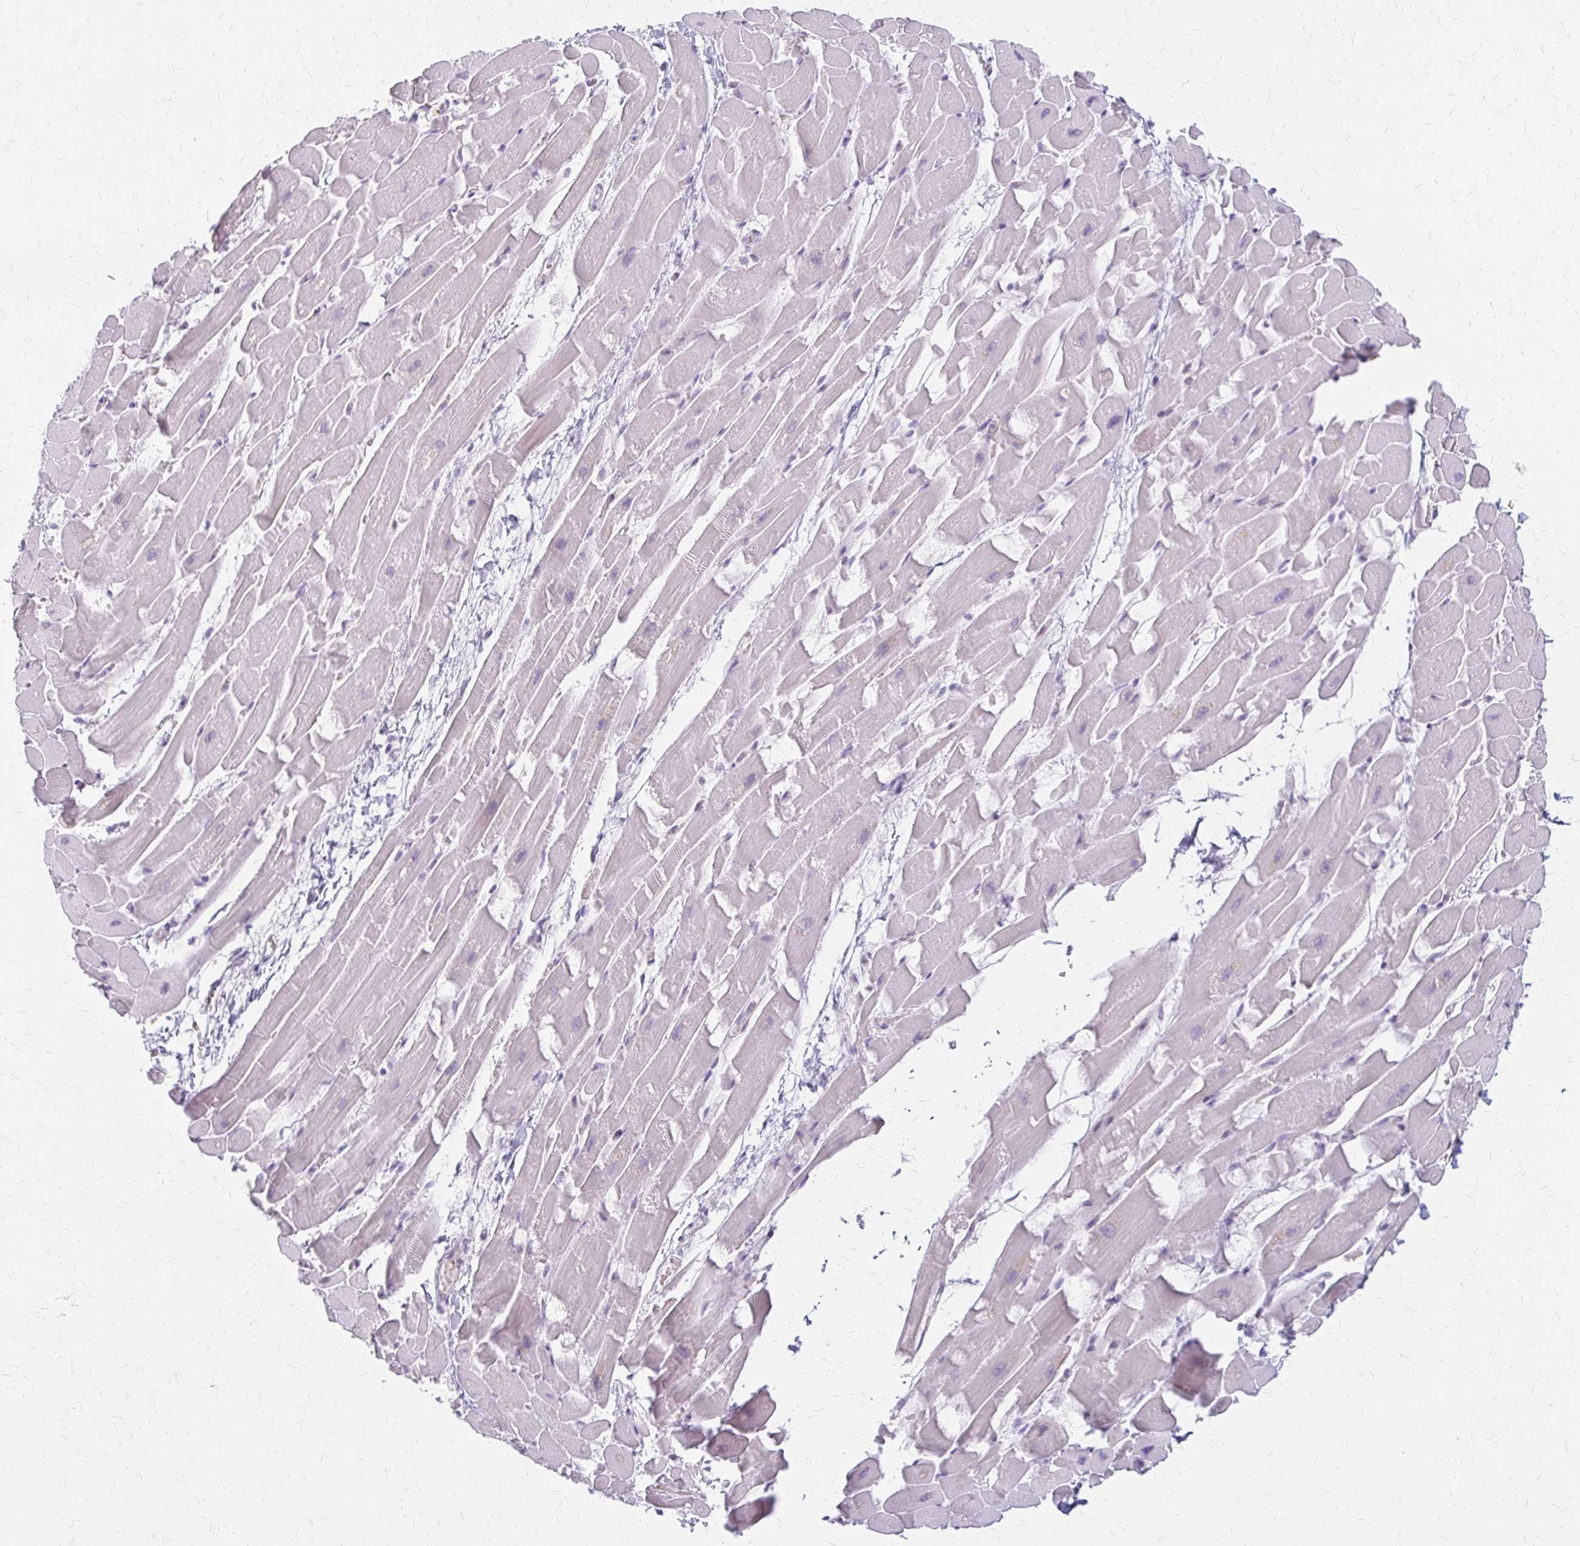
{"staining": {"intensity": "negative", "quantity": "none", "location": "none"}, "tissue": "heart muscle", "cell_type": "Cardiomyocytes", "image_type": "normal", "snomed": [{"axis": "morphology", "description": "Normal tissue, NOS"}, {"axis": "topography", "description": "Heart"}], "caption": "The photomicrograph exhibits no significant staining in cardiomyocytes of heart muscle. The staining is performed using DAB (3,3'-diaminobenzidine) brown chromogen with nuclei counter-stained in using hematoxylin.", "gene": "ACP5", "patient": {"sex": "male", "age": 37}}